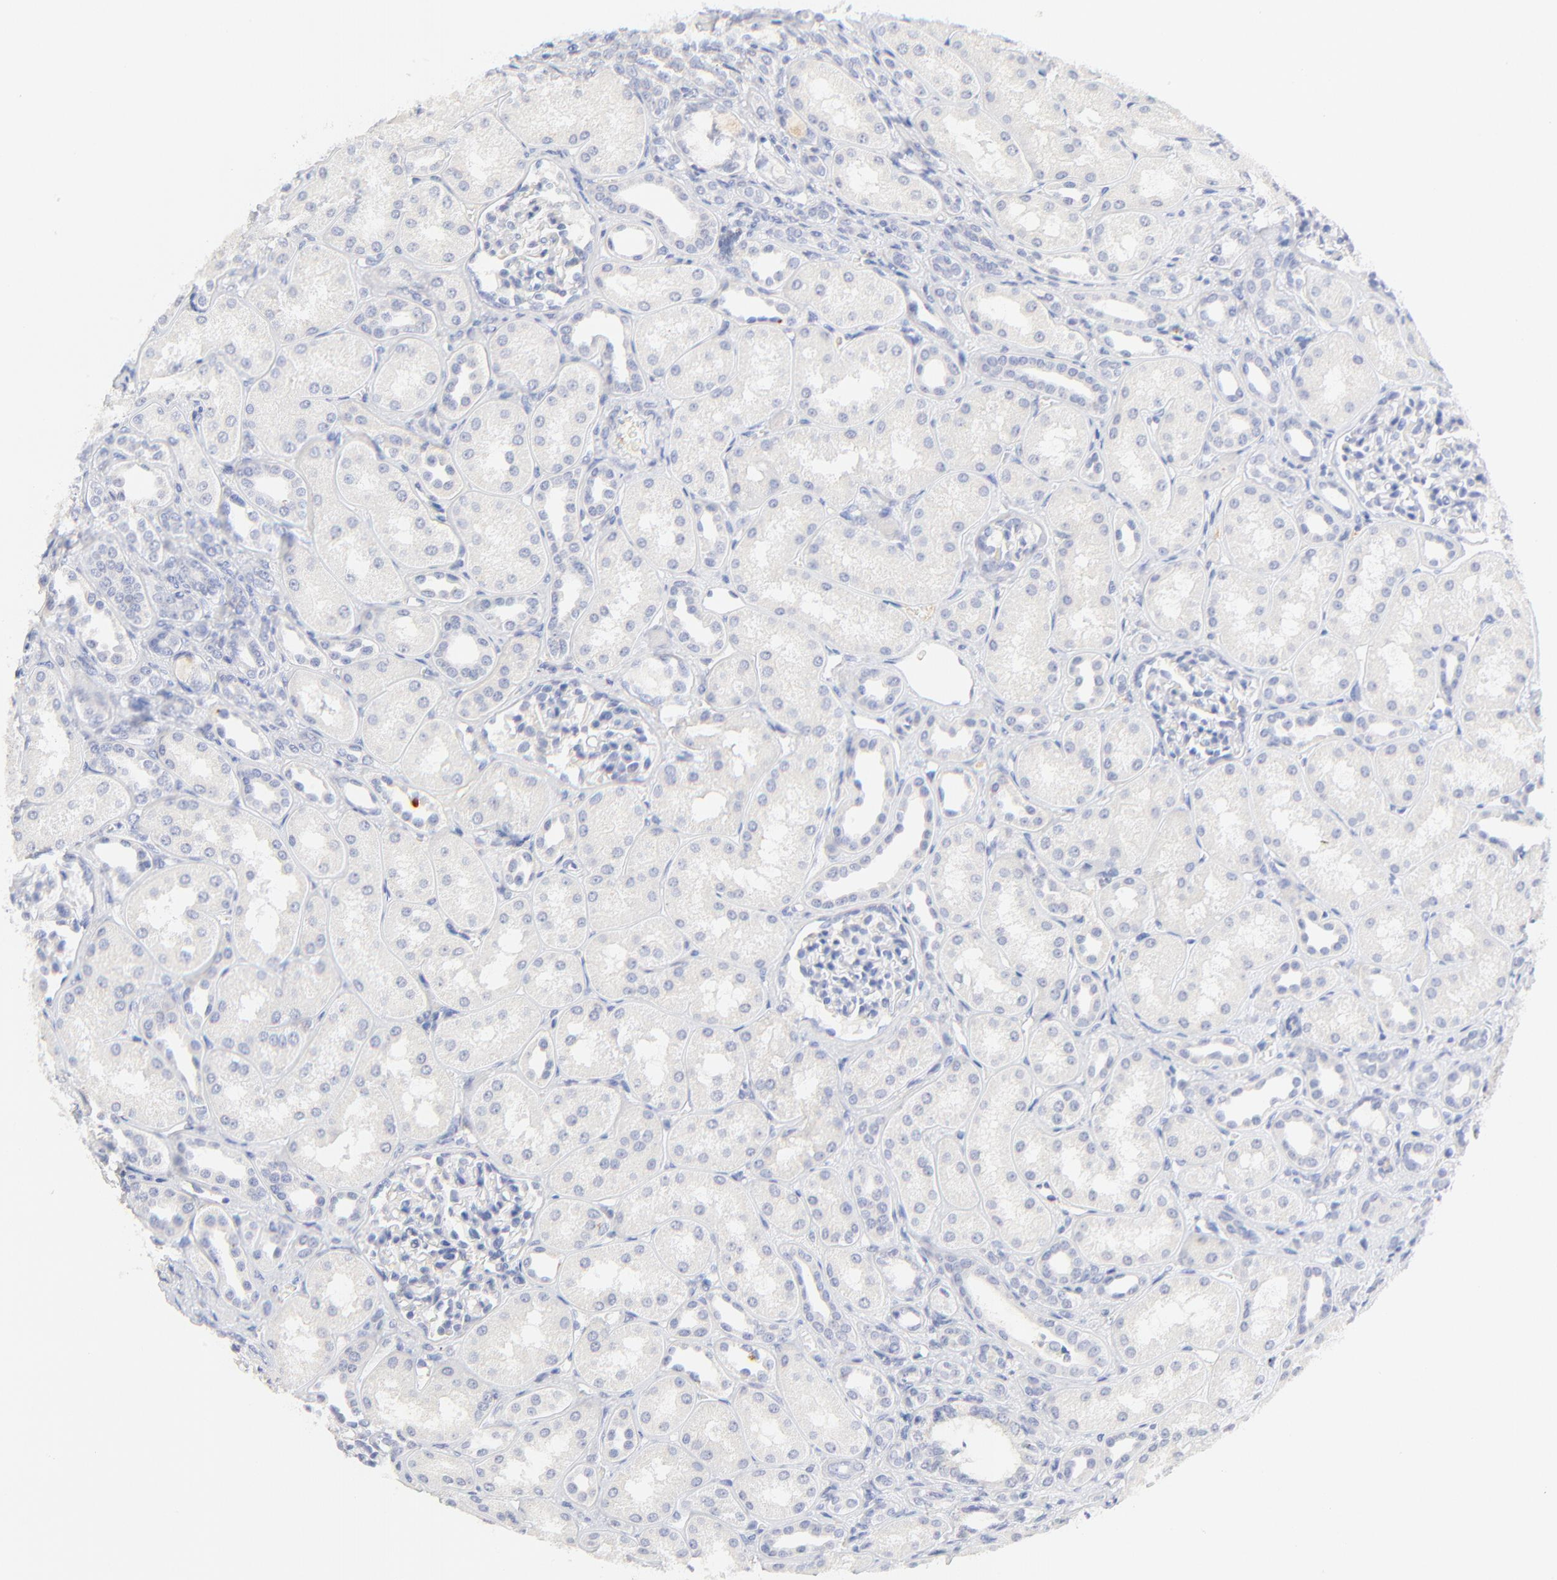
{"staining": {"intensity": "negative", "quantity": "none", "location": "none"}, "tissue": "kidney", "cell_type": "Cells in glomeruli", "image_type": "normal", "snomed": [{"axis": "morphology", "description": "Normal tissue, NOS"}, {"axis": "topography", "description": "Kidney"}], "caption": "Image shows no protein expression in cells in glomeruli of normal kidney.", "gene": "SULT4A1", "patient": {"sex": "male", "age": 7}}